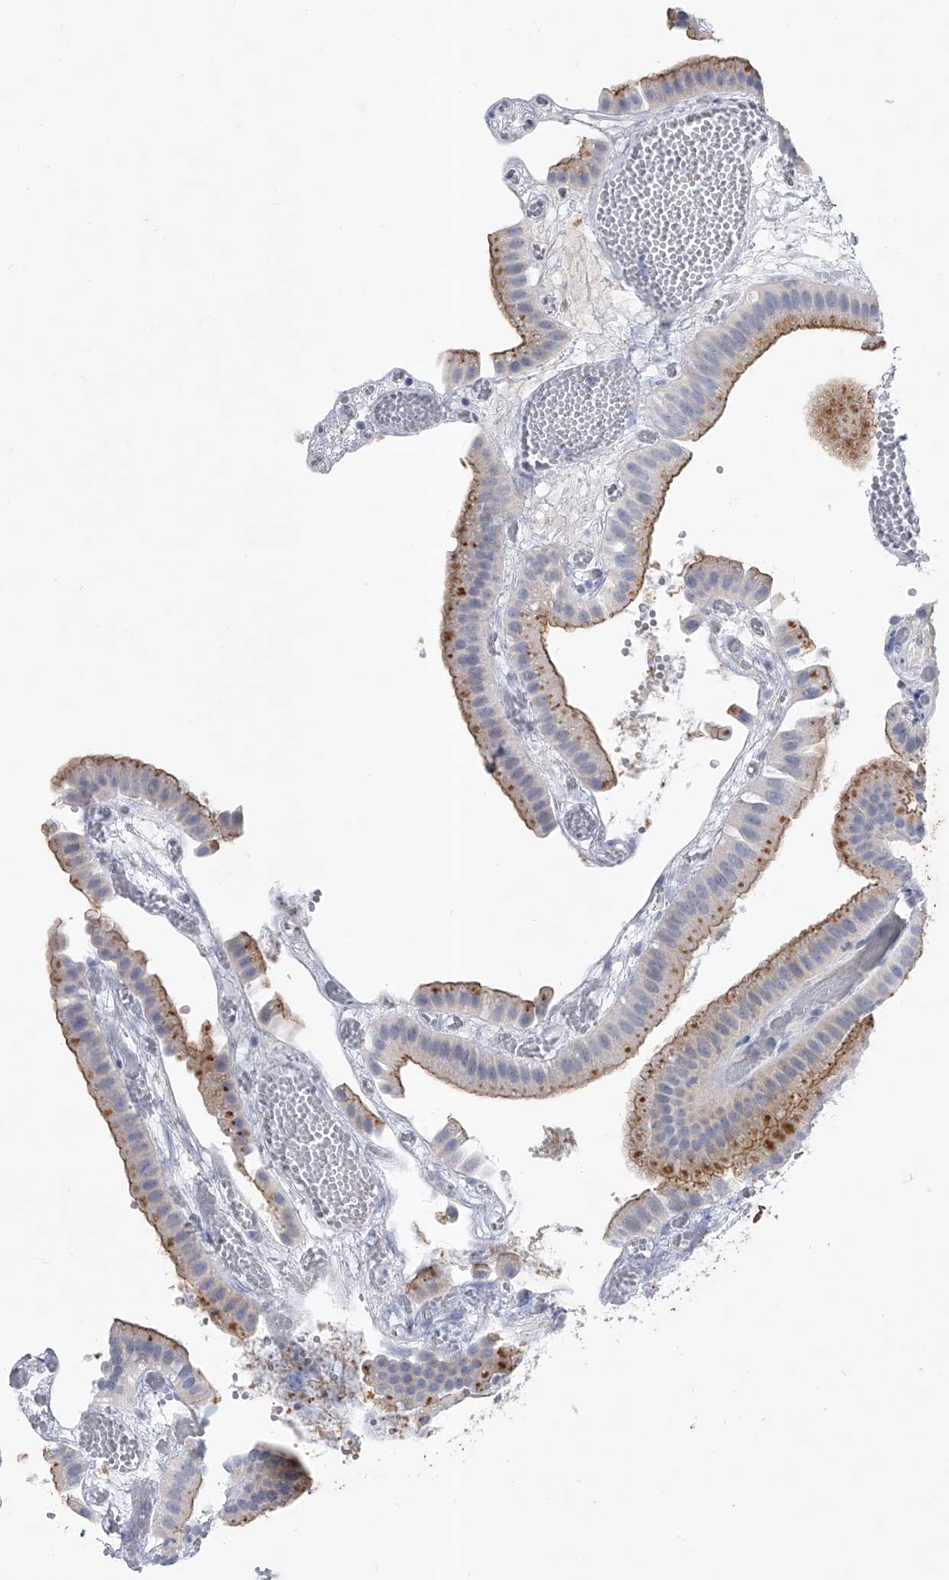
{"staining": {"intensity": "strong", "quantity": "25%-75%", "location": "cytoplasmic/membranous"}, "tissue": "gallbladder", "cell_type": "Glandular cells", "image_type": "normal", "snomed": [{"axis": "morphology", "description": "Normal tissue, NOS"}, {"axis": "topography", "description": "Gallbladder"}], "caption": "A high amount of strong cytoplasmic/membranous positivity is identified in about 25%-75% of glandular cells in normal gallbladder. The staining was performed using DAB to visualize the protein expression in brown, while the nuclei were stained in blue with hematoxylin (Magnification: 20x).", "gene": "ENSG00000250424", "patient": {"sex": "female", "age": 64}}